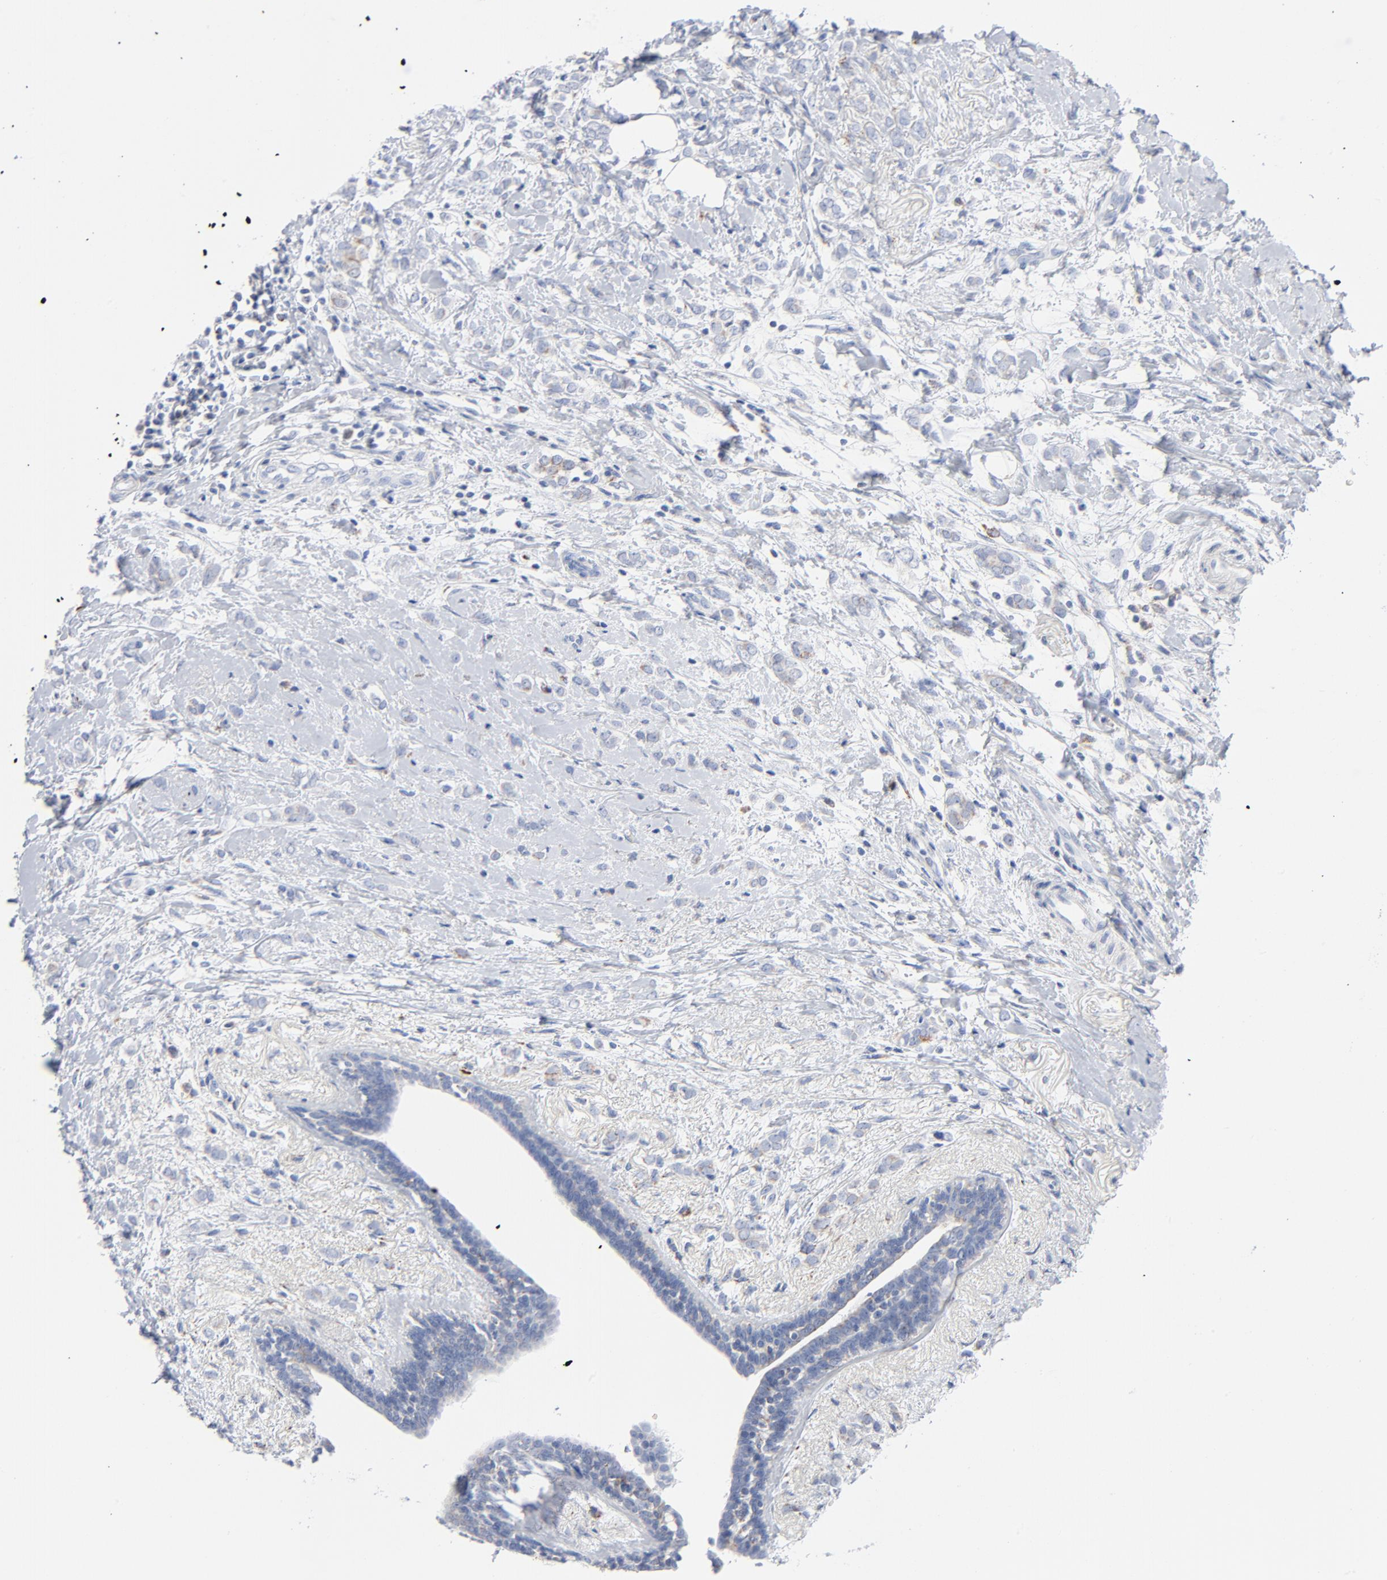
{"staining": {"intensity": "negative", "quantity": "none", "location": "none"}, "tissue": "breast cancer", "cell_type": "Tumor cells", "image_type": "cancer", "snomed": [{"axis": "morphology", "description": "Normal tissue, NOS"}, {"axis": "morphology", "description": "Lobular carcinoma"}, {"axis": "topography", "description": "Breast"}], "caption": "Immunohistochemistry (IHC) of human breast lobular carcinoma demonstrates no staining in tumor cells. (DAB (3,3'-diaminobenzidine) IHC, high magnification).", "gene": "CHCHD10", "patient": {"sex": "female", "age": 47}}